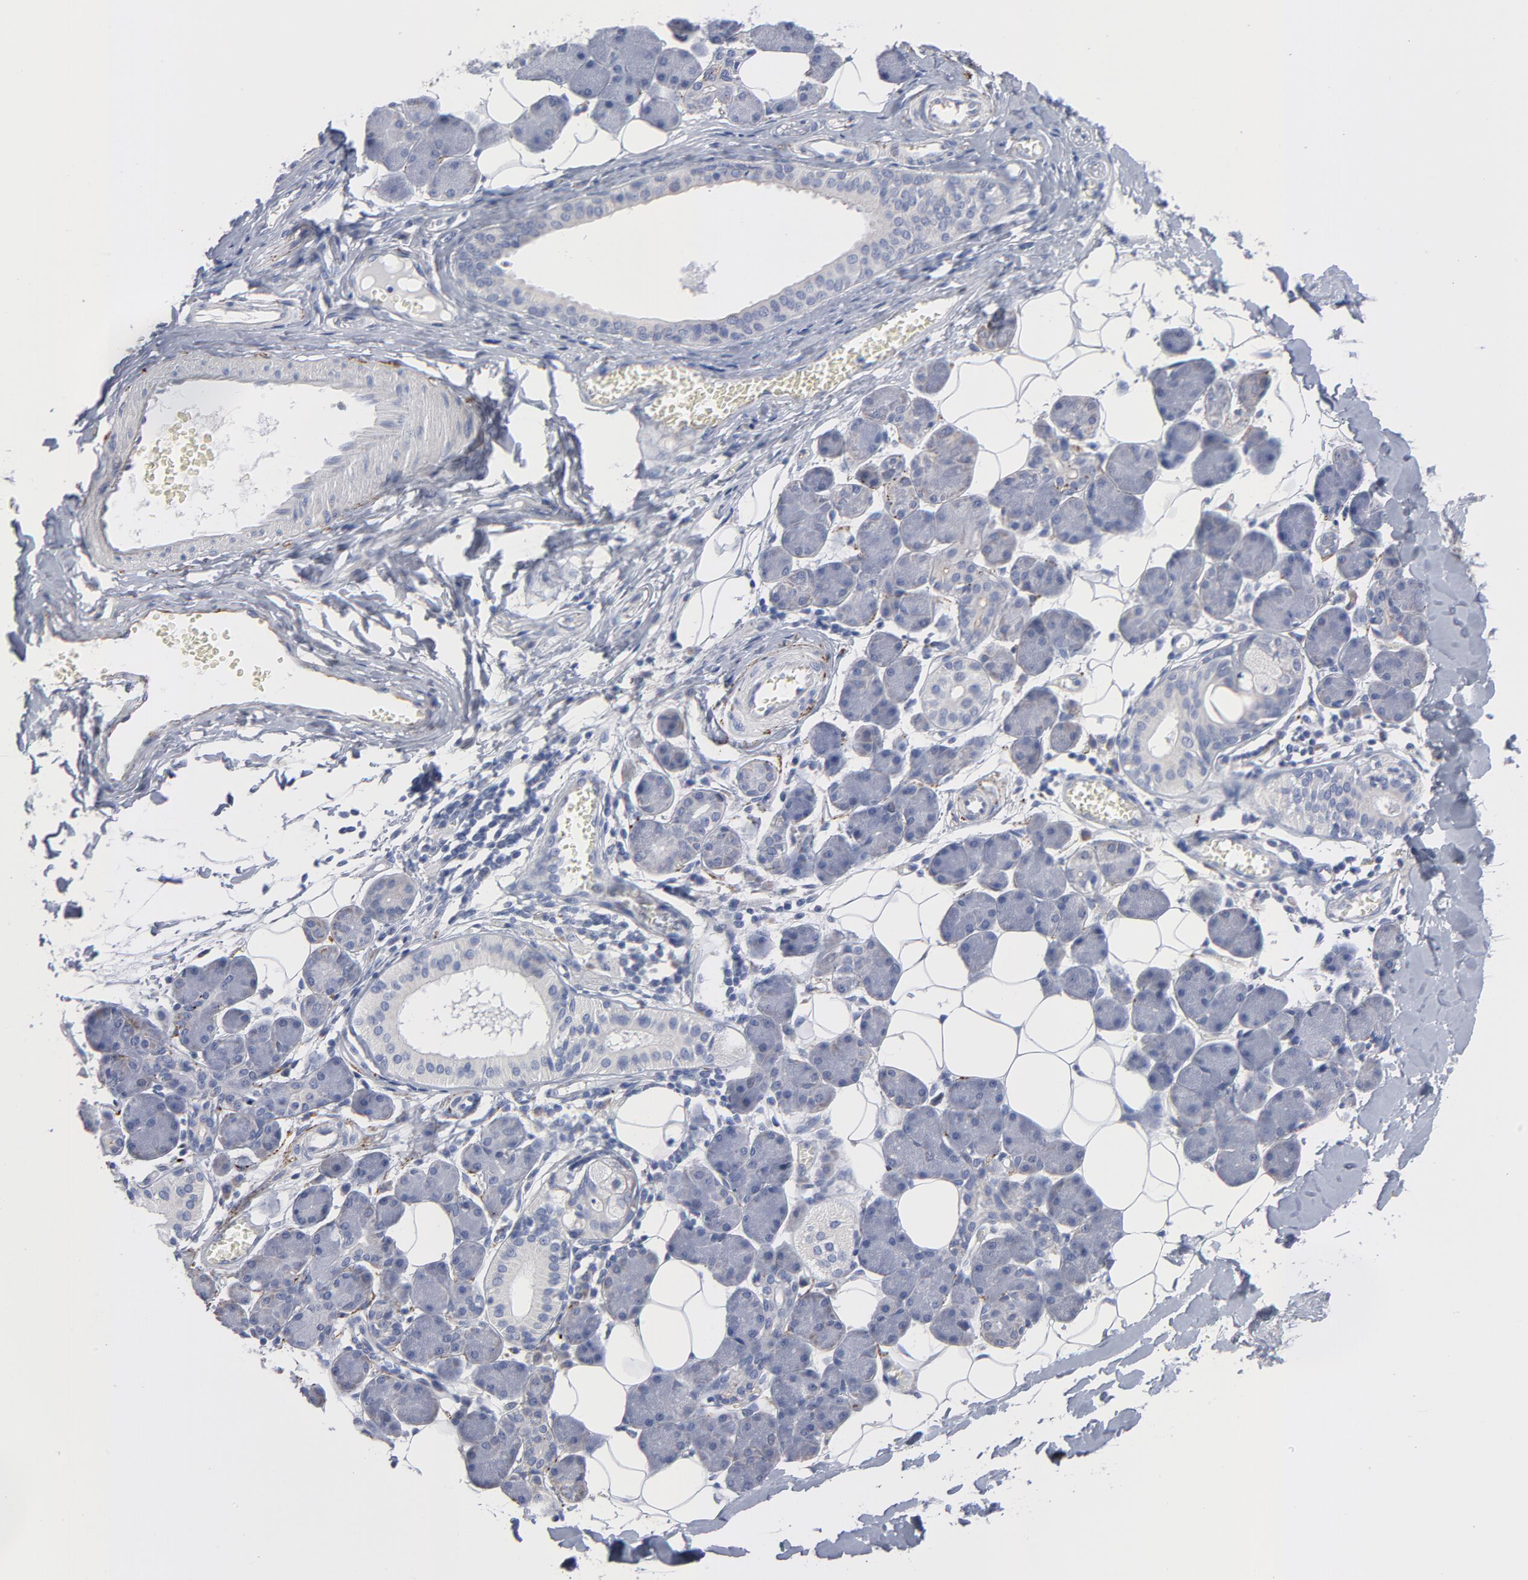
{"staining": {"intensity": "weak", "quantity": "25%-75%", "location": "cytoplasmic/membranous"}, "tissue": "salivary gland", "cell_type": "Glandular cells", "image_type": "normal", "snomed": [{"axis": "morphology", "description": "Normal tissue, NOS"}, {"axis": "morphology", "description": "Adenoma, NOS"}, {"axis": "topography", "description": "Salivary gland"}], "caption": "A histopathology image of human salivary gland stained for a protein exhibits weak cytoplasmic/membranous brown staining in glandular cells. Using DAB (3,3'-diaminobenzidine) (brown) and hematoxylin (blue) stains, captured at high magnification using brightfield microscopy.", "gene": "CPE", "patient": {"sex": "female", "age": 32}}